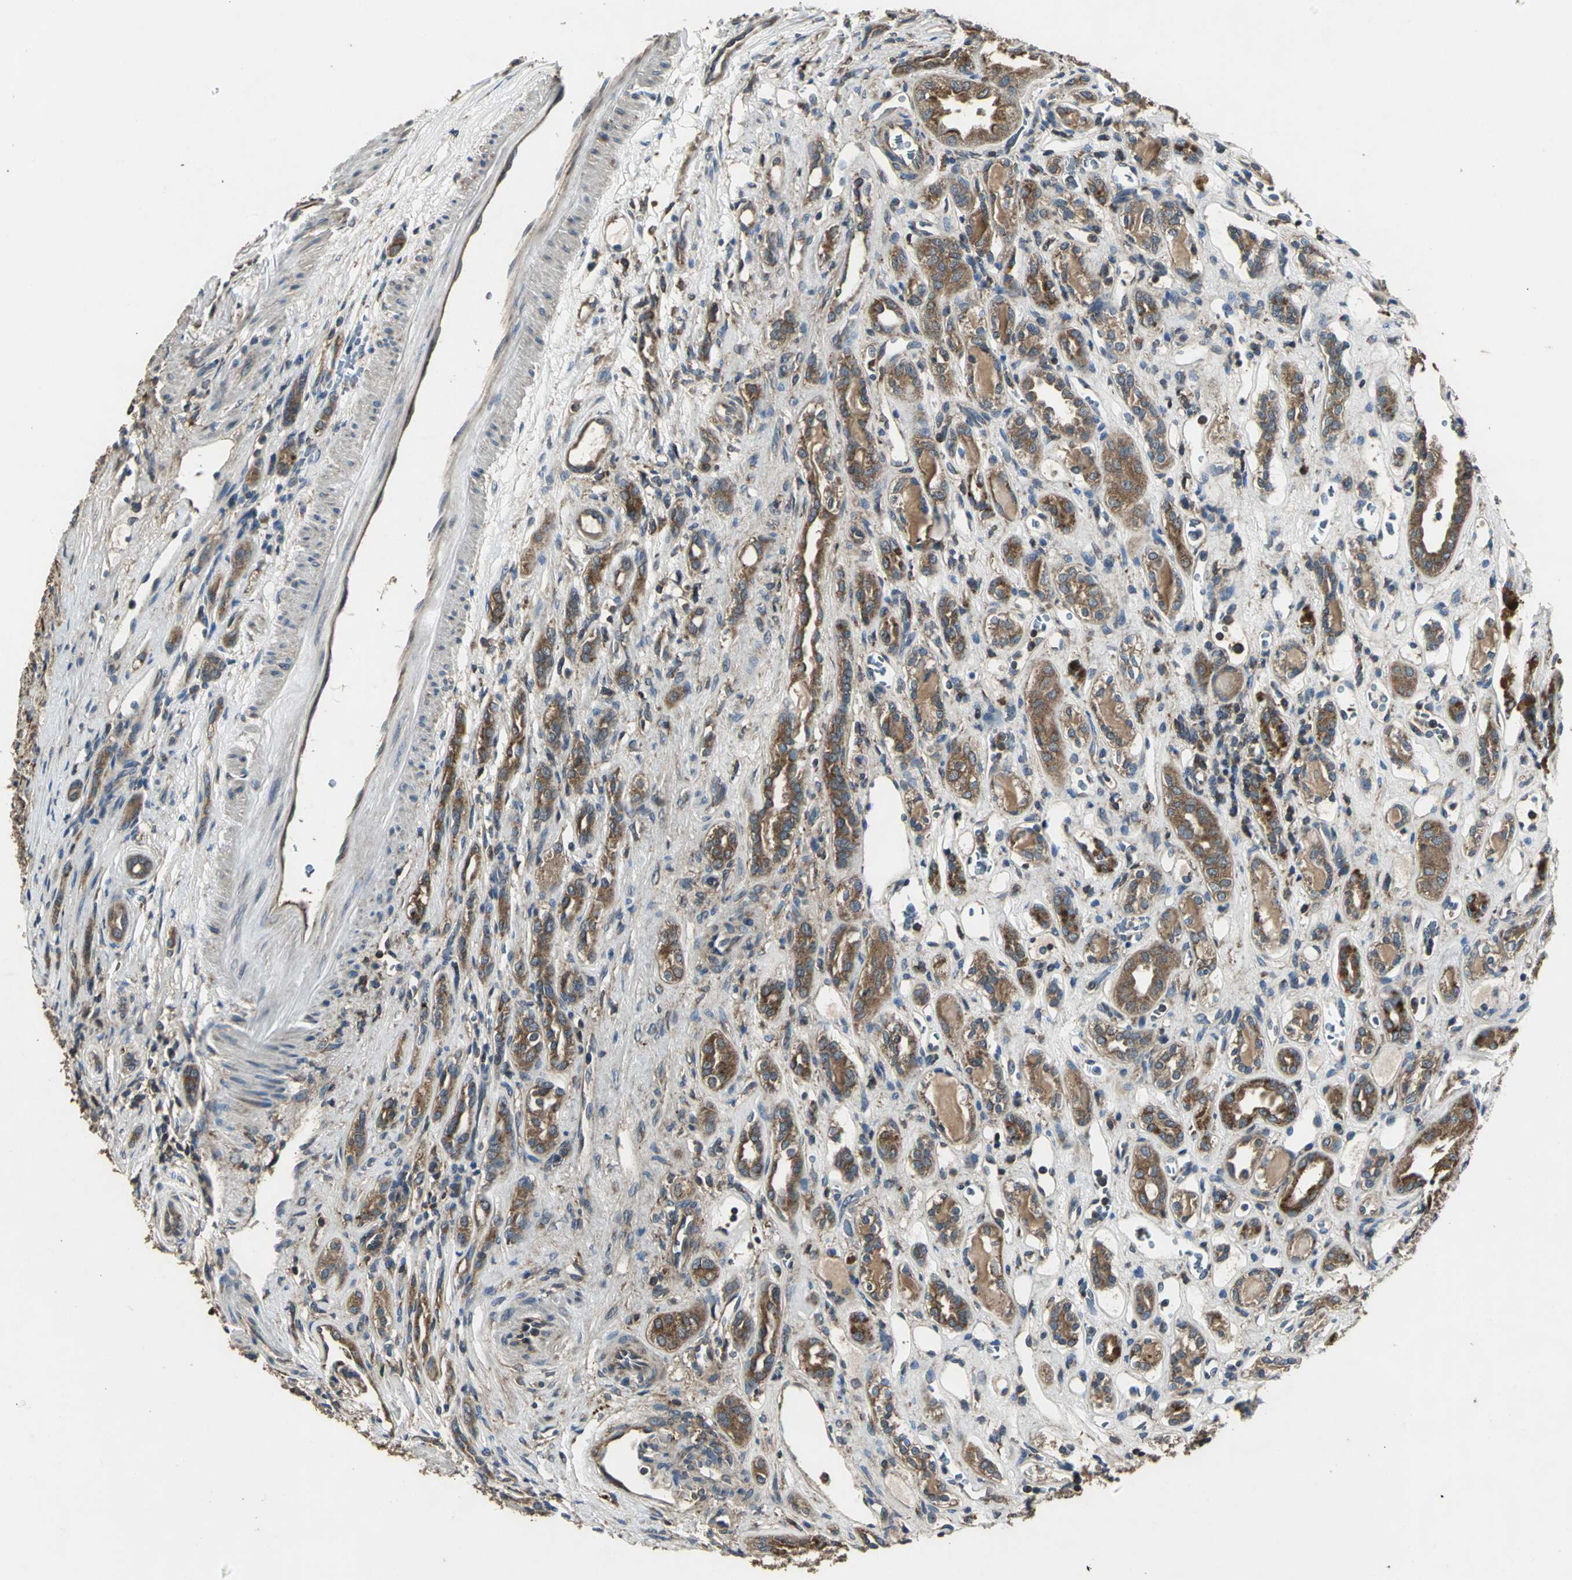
{"staining": {"intensity": "moderate", "quantity": ">75%", "location": "cytoplasmic/membranous"}, "tissue": "renal cancer", "cell_type": "Tumor cells", "image_type": "cancer", "snomed": [{"axis": "morphology", "description": "Adenocarcinoma, NOS"}, {"axis": "topography", "description": "Kidney"}], "caption": "Immunohistochemical staining of renal cancer (adenocarcinoma) displays medium levels of moderate cytoplasmic/membranous staining in about >75% of tumor cells. Using DAB (3,3'-diaminobenzidine) (brown) and hematoxylin (blue) stains, captured at high magnification using brightfield microscopy.", "gene": "IRF3", "patient": {"sex": "female", "age": 60}}